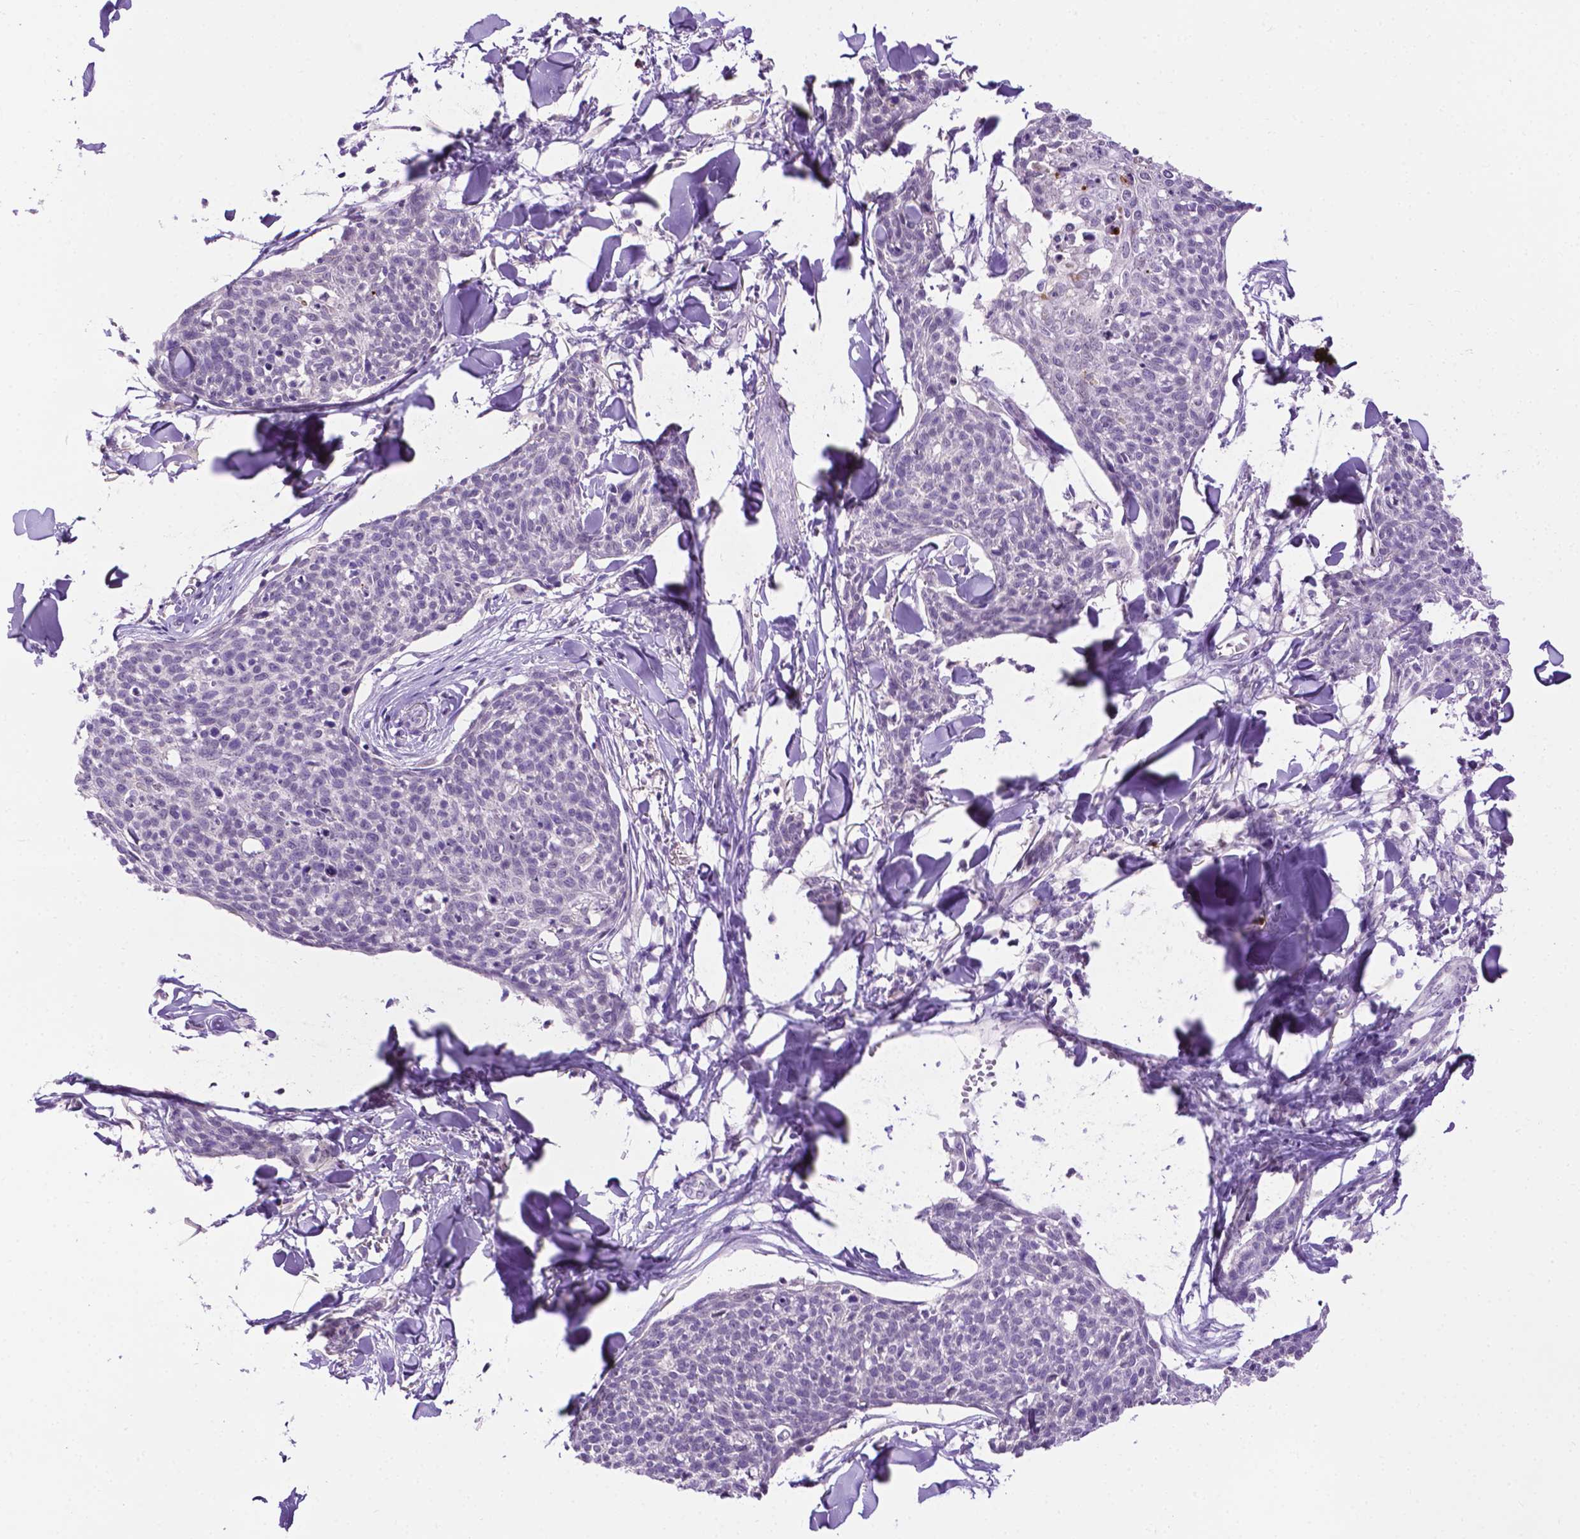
{"staining": {"intensity": "negative", "quantity": "none", "location": "none"}, "tissue": "skin cancer", "cell_type": "Tumor cells", "image_type": "cancer", "snomed": [{"axis": "morphology", "description": "Squamous cell carcinoma, NOS"}, {"axis": "topography", "description": "Skin"}, {"axis": "topography", "description": "Vulva"}], "caption": "Tumor cells are negative for protein expression in human skin squamous cell carcinoma.", "gene": "MMP27", "patient": {"sex": "female", "age": 75}}